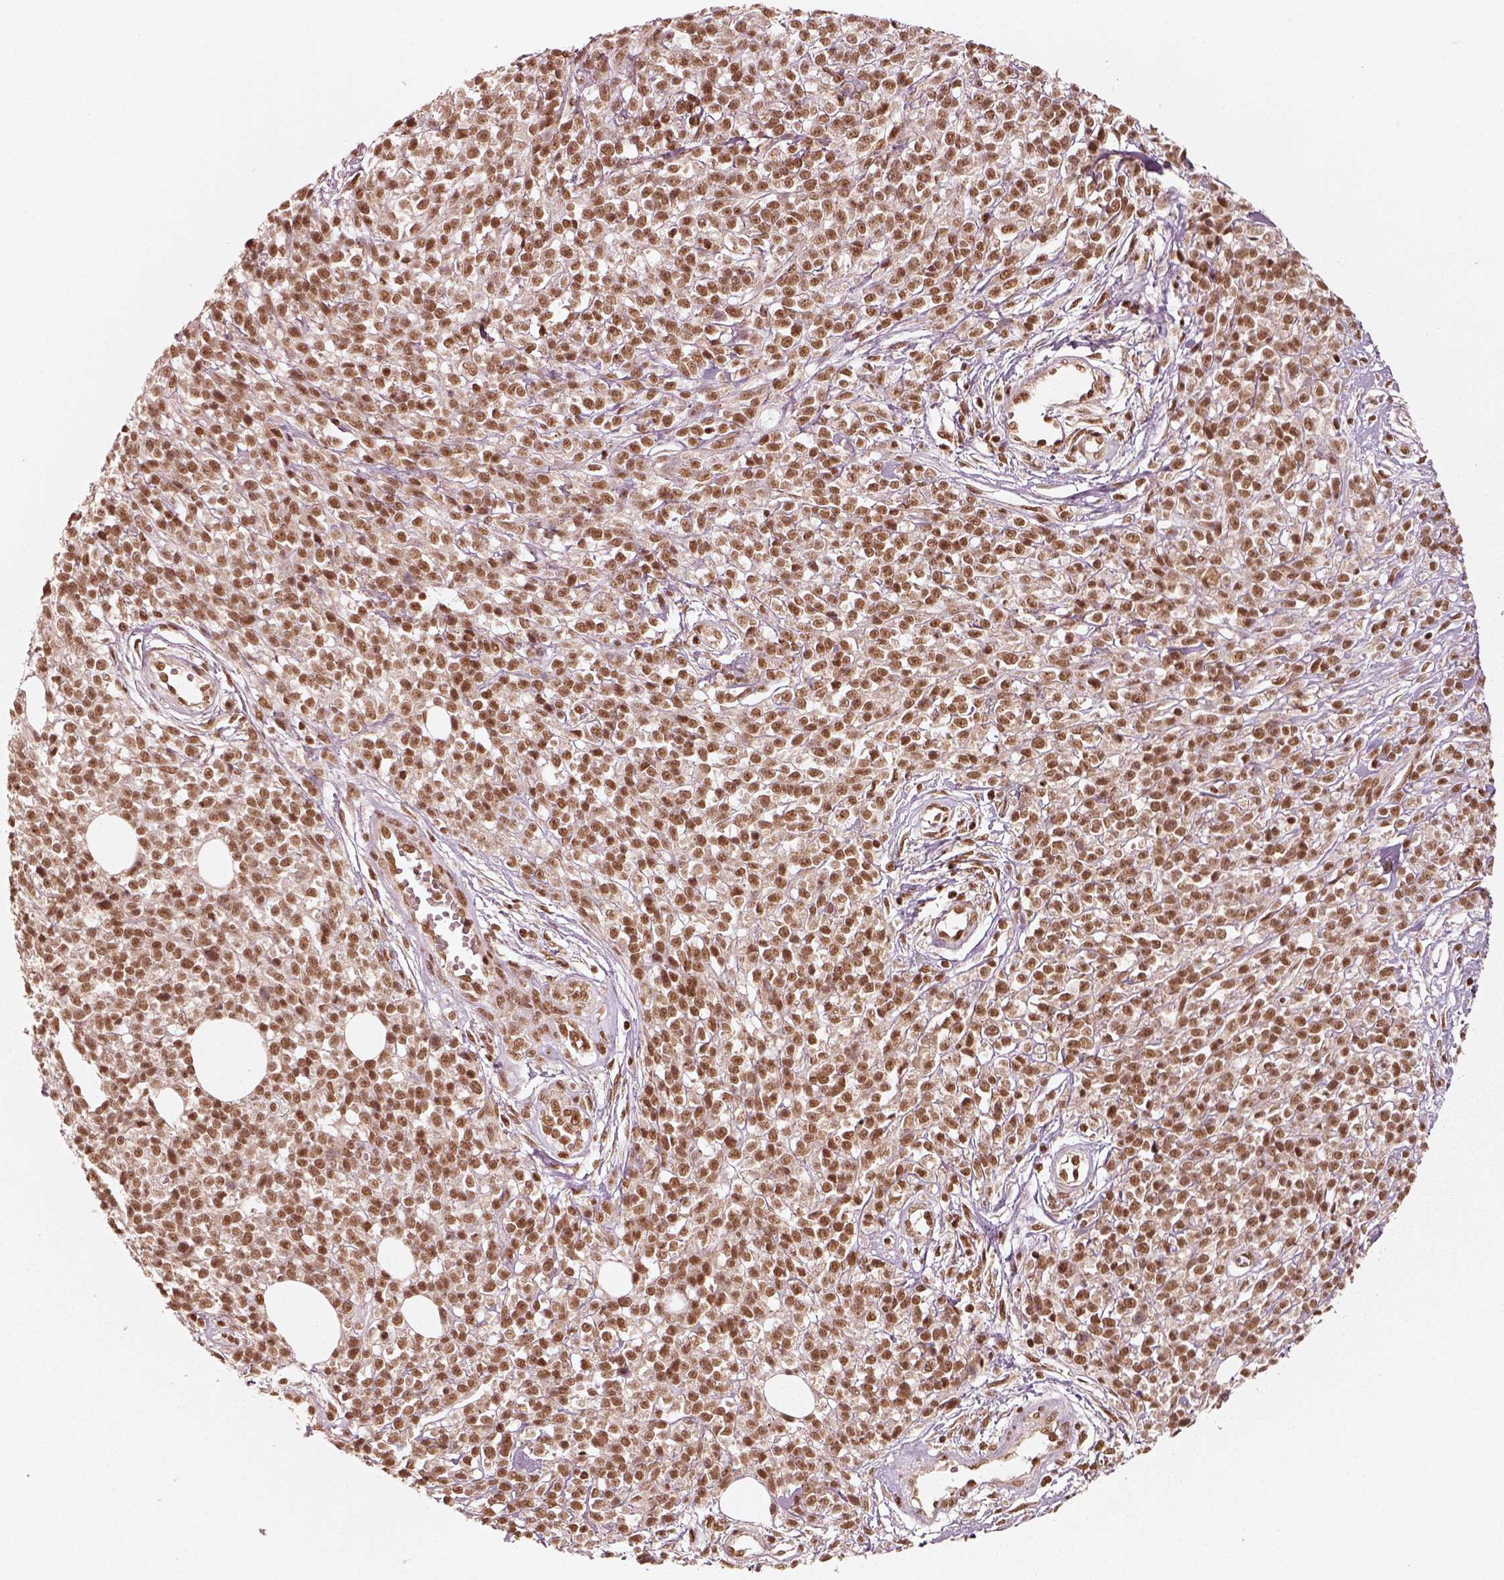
{"staining": {"intensity": "strong", "quantity": ">75%", "location": "nuclear"}, "tissue": "melanoma", "cell_type": "Tumor cells", "image_type": "cancer", "snomed": [{"axis": "morphology", "description": "Malignant melanoma, NOS"}, {"axis": "topography", "description": "Skin"}, {"axis": "topography", "description": "Skin of trunk"}], "caption": "DAB (3,3'-diaminobenzidine) immunohistochemical staining of malignant melanoma displays strong nuclear protein positivity in approximately >75% of tumor cells. (Brightfield microscopy of DAB IHC at high magnification).", "gene": "GMEB2", "patient": {"sex": "male", "age": 74}}